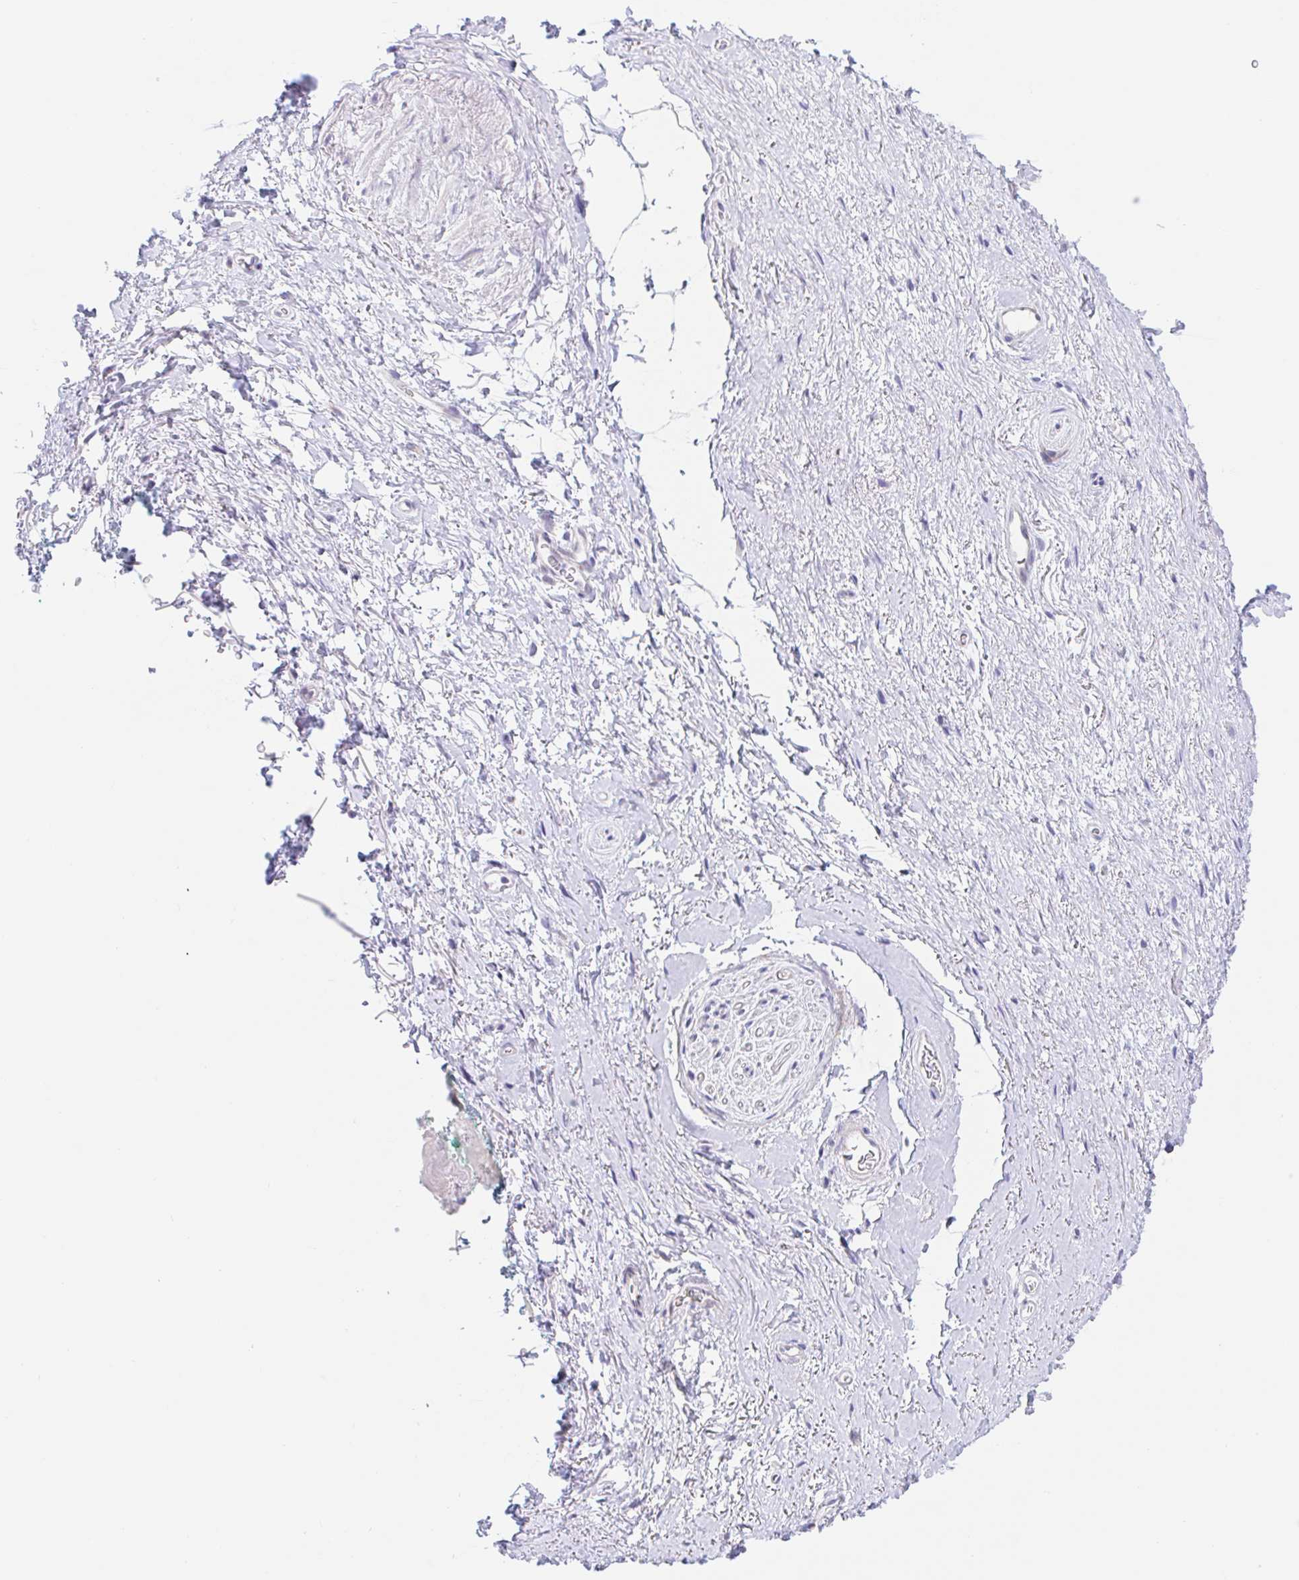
{"staining": {"intensity": "negative", "quantity": "none", "location": "none"}, "tissue": "adipose tissue", "cell_type": "Adipocytes", "image_type": "normal", "snomed": [{"axis": "morphology", "description": "Normal tissue, NOS"}, {"axis": "topography", "description": "Vulva"}, {"axis": "topography", "description": "Peripheral nerve tissue"}], "caption": "Histopathology image shows no protein staining in adipocytes of unremarkable adipose tissue. (DAB immunohistochemistry (IHC), high magnification).", "gene": "TMEM86A", "patient": {"sex": "female", "age": 66}}